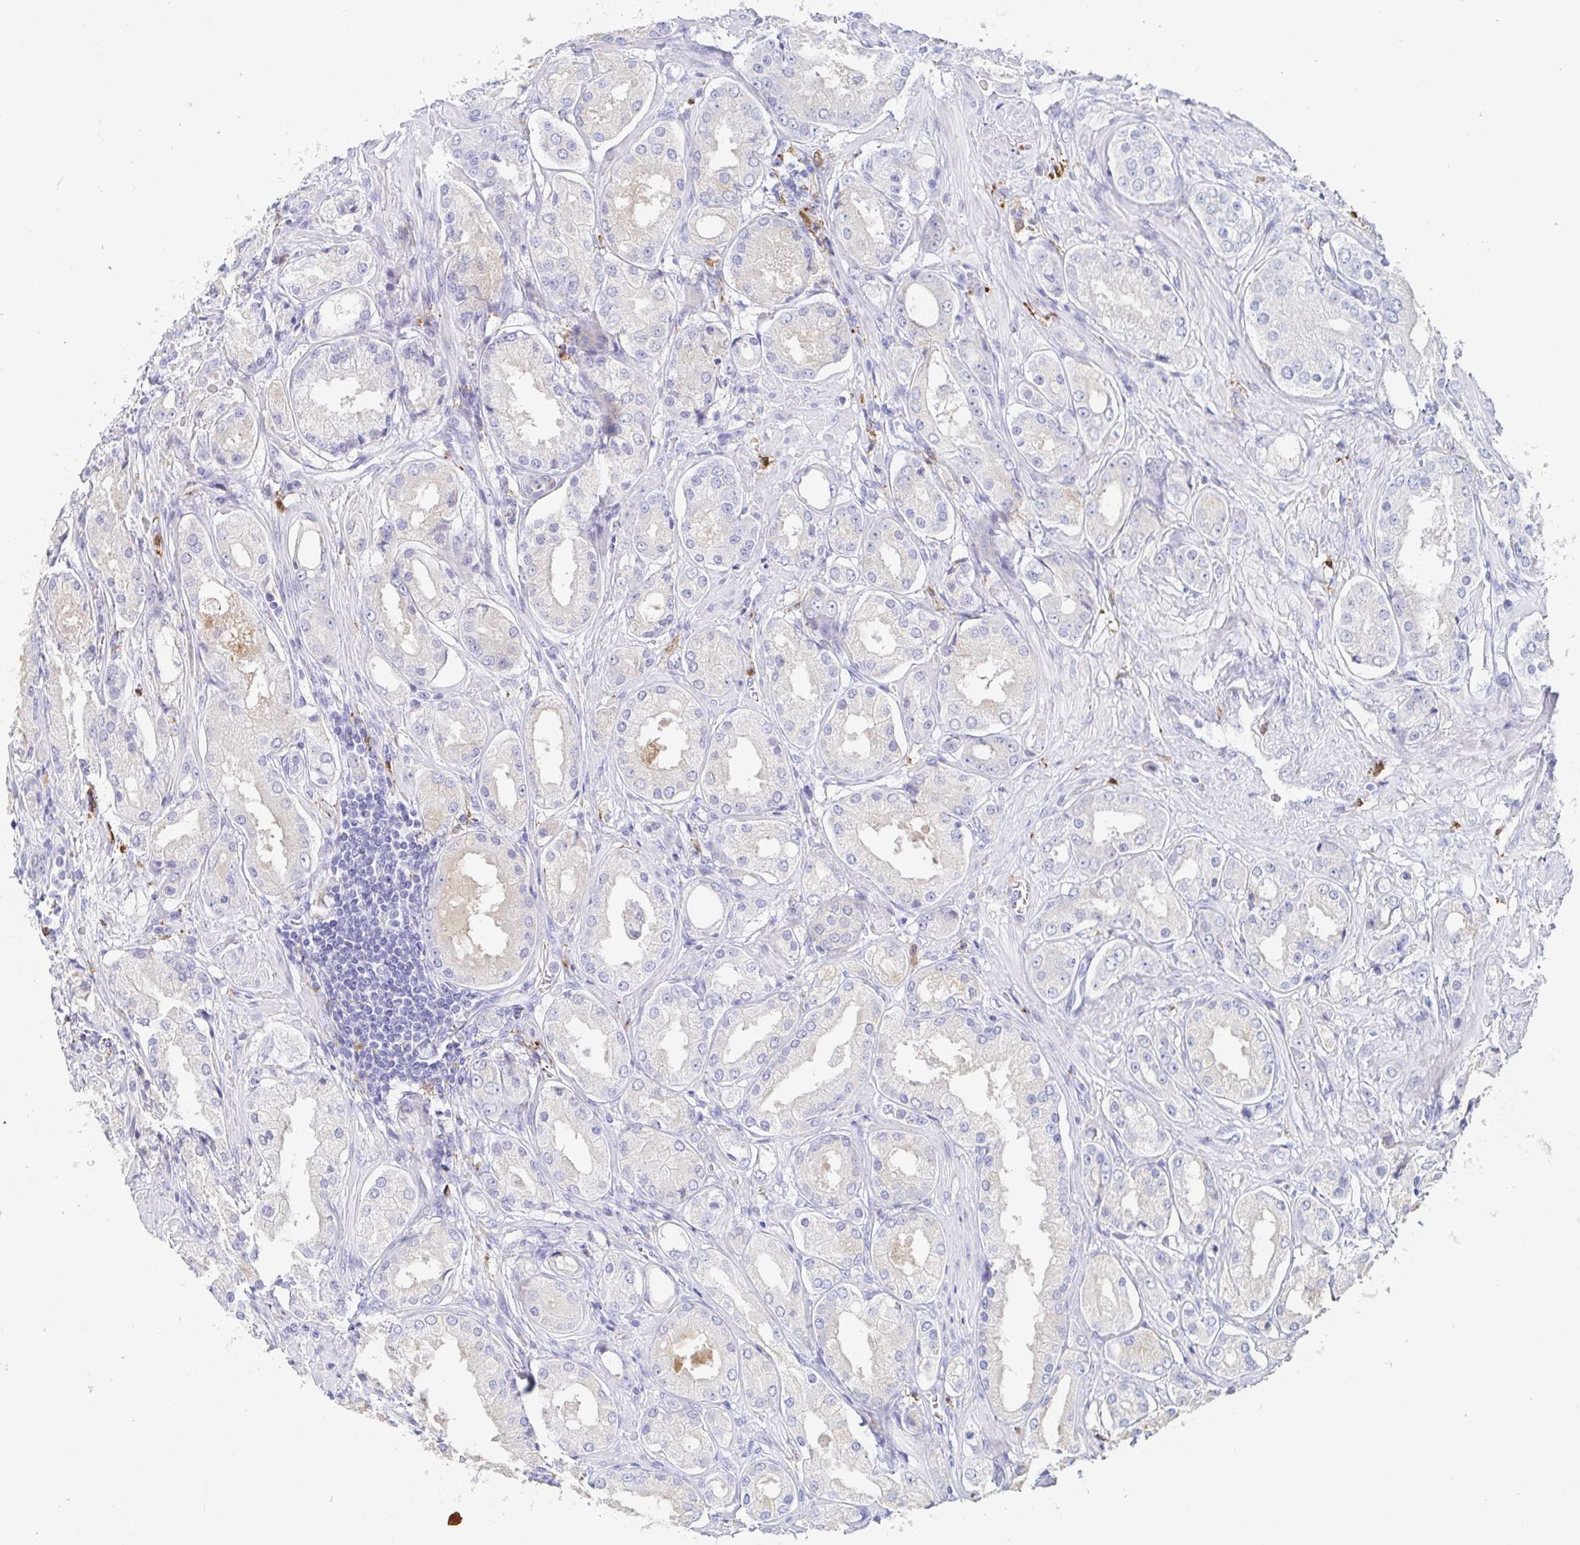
{"staining": {"intensity": "negative", "quantity": "none", "location": "none"}, "tissue": "prostate cancer", "cell_type": "Tumor cells", "image_type": "cancer", "snomed": [{"axis": "morphology", "description": "Adenocarcinoma, Low grade"}, {"axis": "topography", "description": "Prostate"}], "caption": "Immunohistochemical staining of prostate low-grade adenocarcinoma shows no significant positivity in tumor cells. The staining is performed using DAB brown chromogen with nuclei counter-stained in using hematoxylin.", "gene": "OR2A4", "patient": {"sex": "male", "age": 68}}